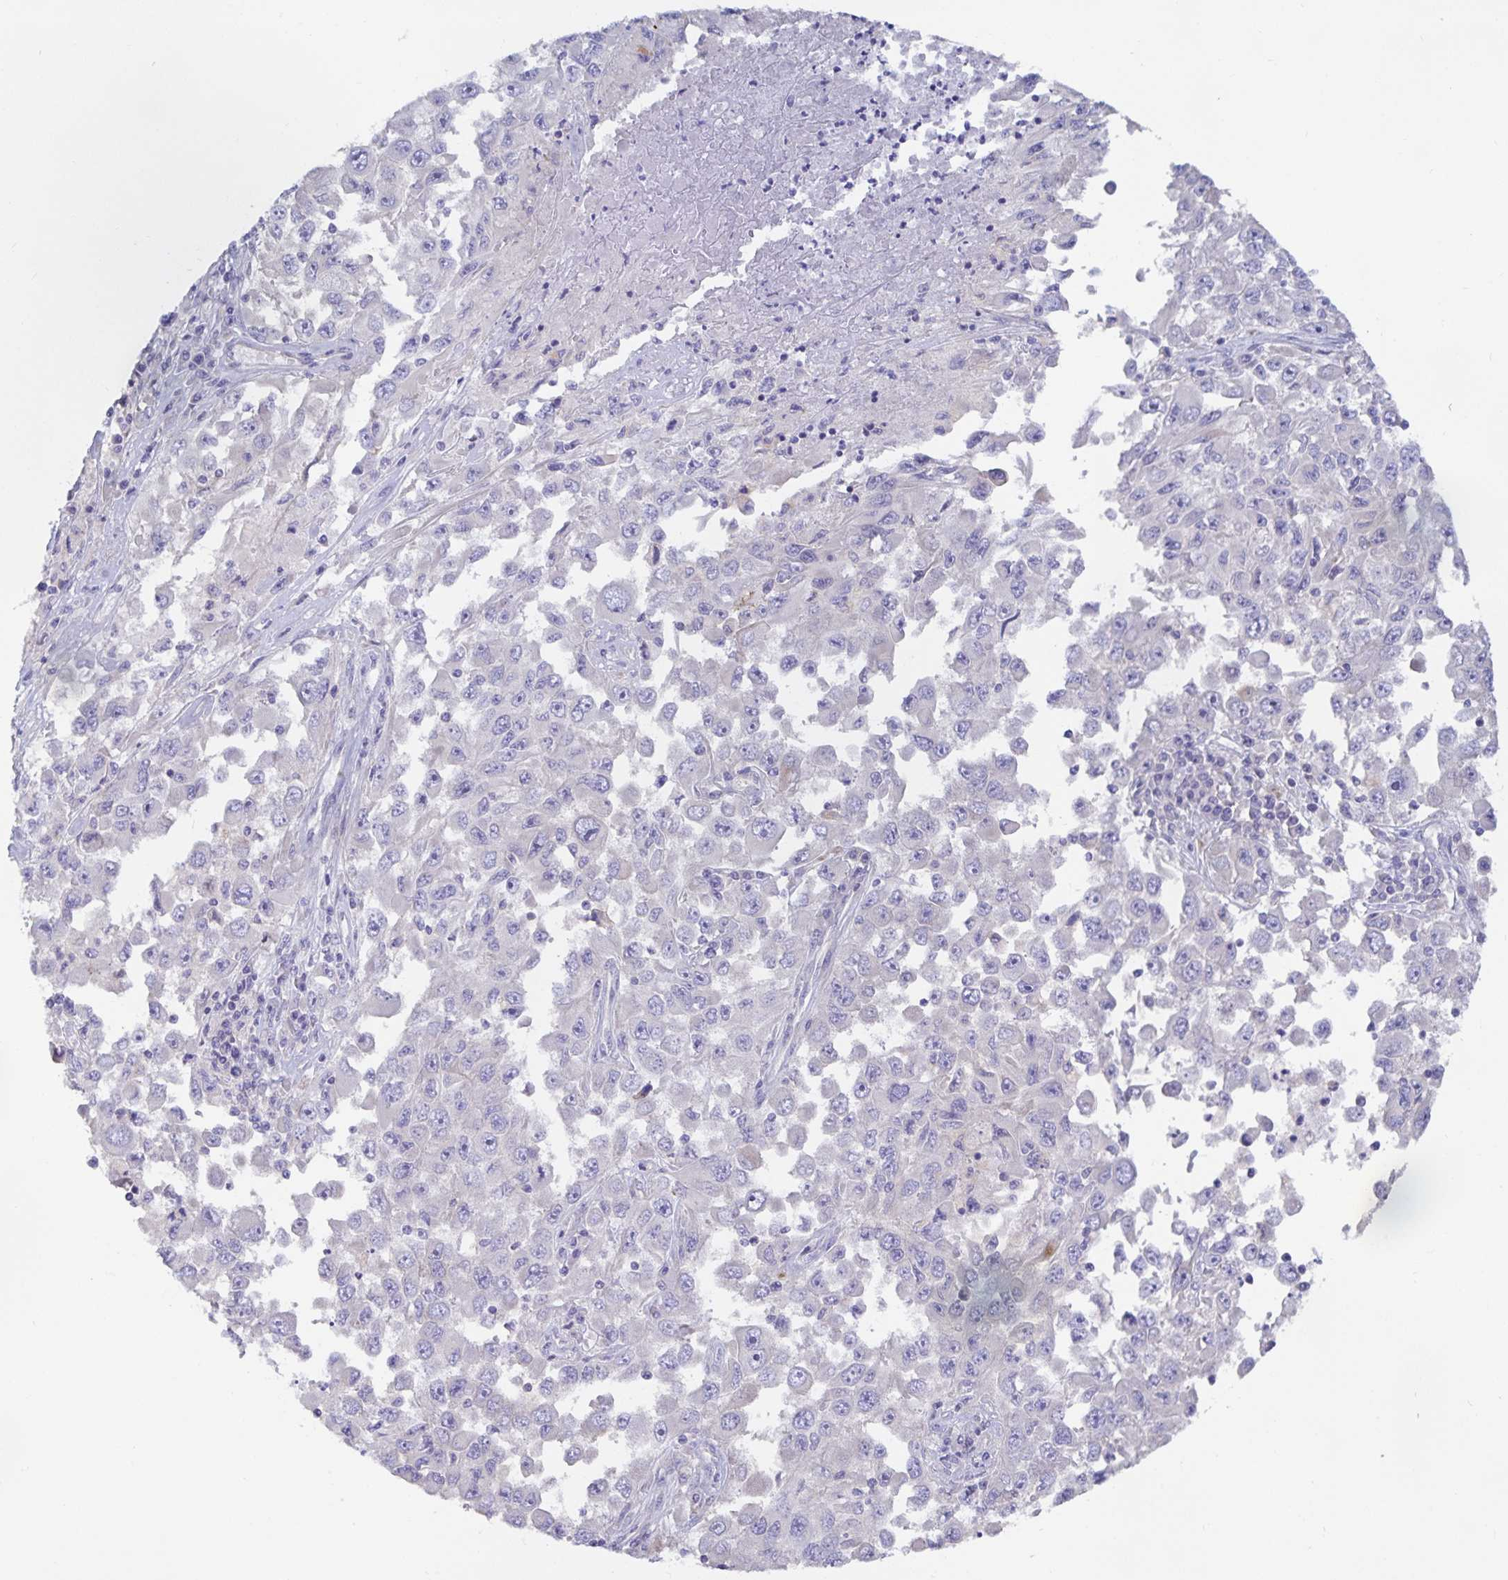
{"staining": {"intensity": "negative", "quantity": "none", "location": "none"}, "tissue": "melanoma", "cell_type": "Tumor cells", "image_type": "cancer", "snomed": [{"axis": "morphology", "description": "Malignant melanoma, Metastatic site"}, {"axis": "topography", "description": "Lymph node"}], "caption": "The micrograph reveals no staining of tumor cells in melanoma.", "gene": "METTL22", "patient": {"sex": "female", "age": 67}}